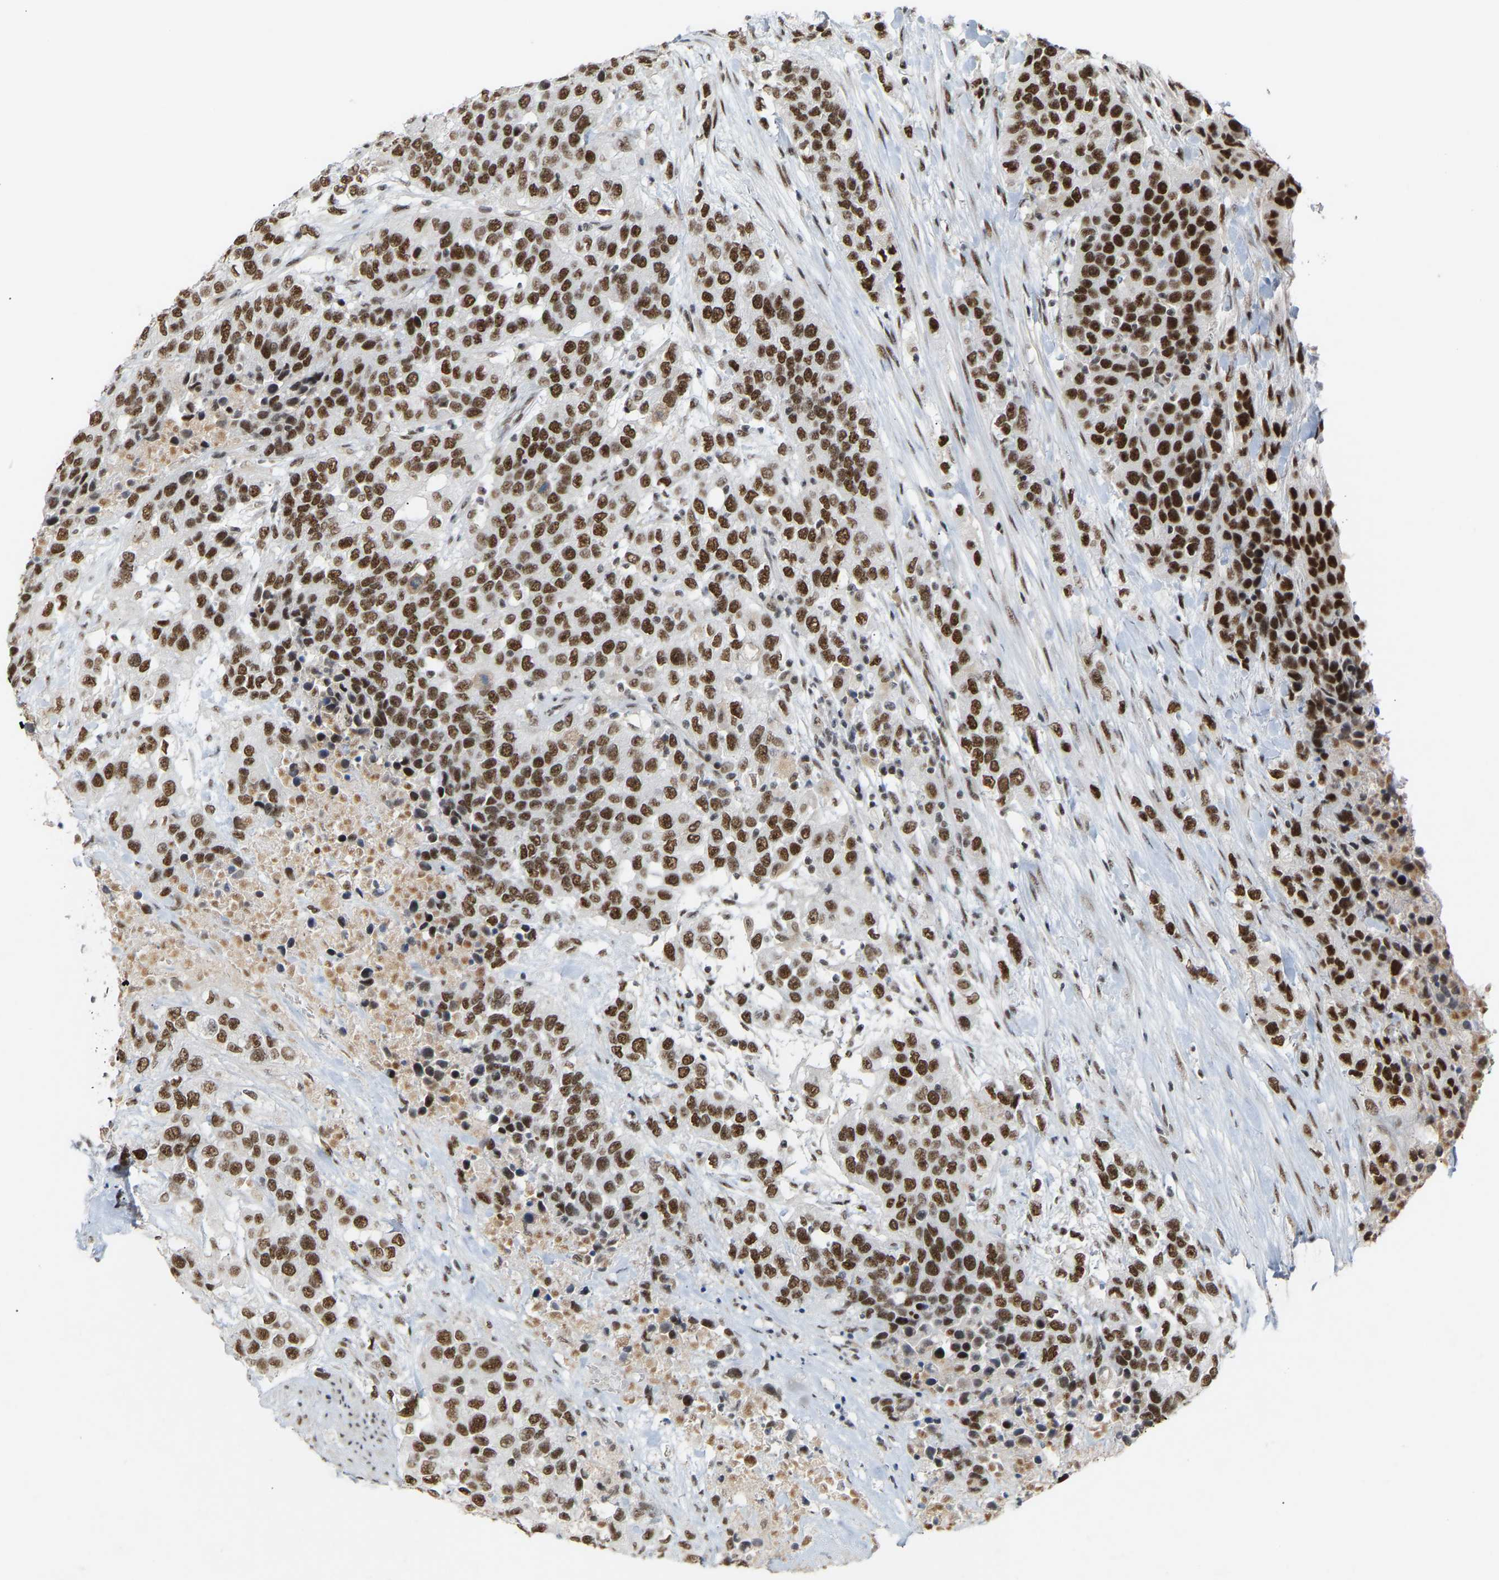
{"staining": {"intensity": "strong", "quantity": ">75%", "location": "nuclear"}, "tissue": "urothelial cancer", "cell_type": "Tumor cells", "image_type": "cancer", "snomed": [{"axis": "morphology", "description": "Urothelial carcinoma, High grade"}, {"axis": "topography", "description": "Urinary bladder"}], "caption": "Urothelial cancer stained with DAB immunohistochemistry displays high levels of strong nuclear positivity in approximately >75% of tumor cells.", "gene": "NELFB", "patient": {"sex": "female", "age": 80}}